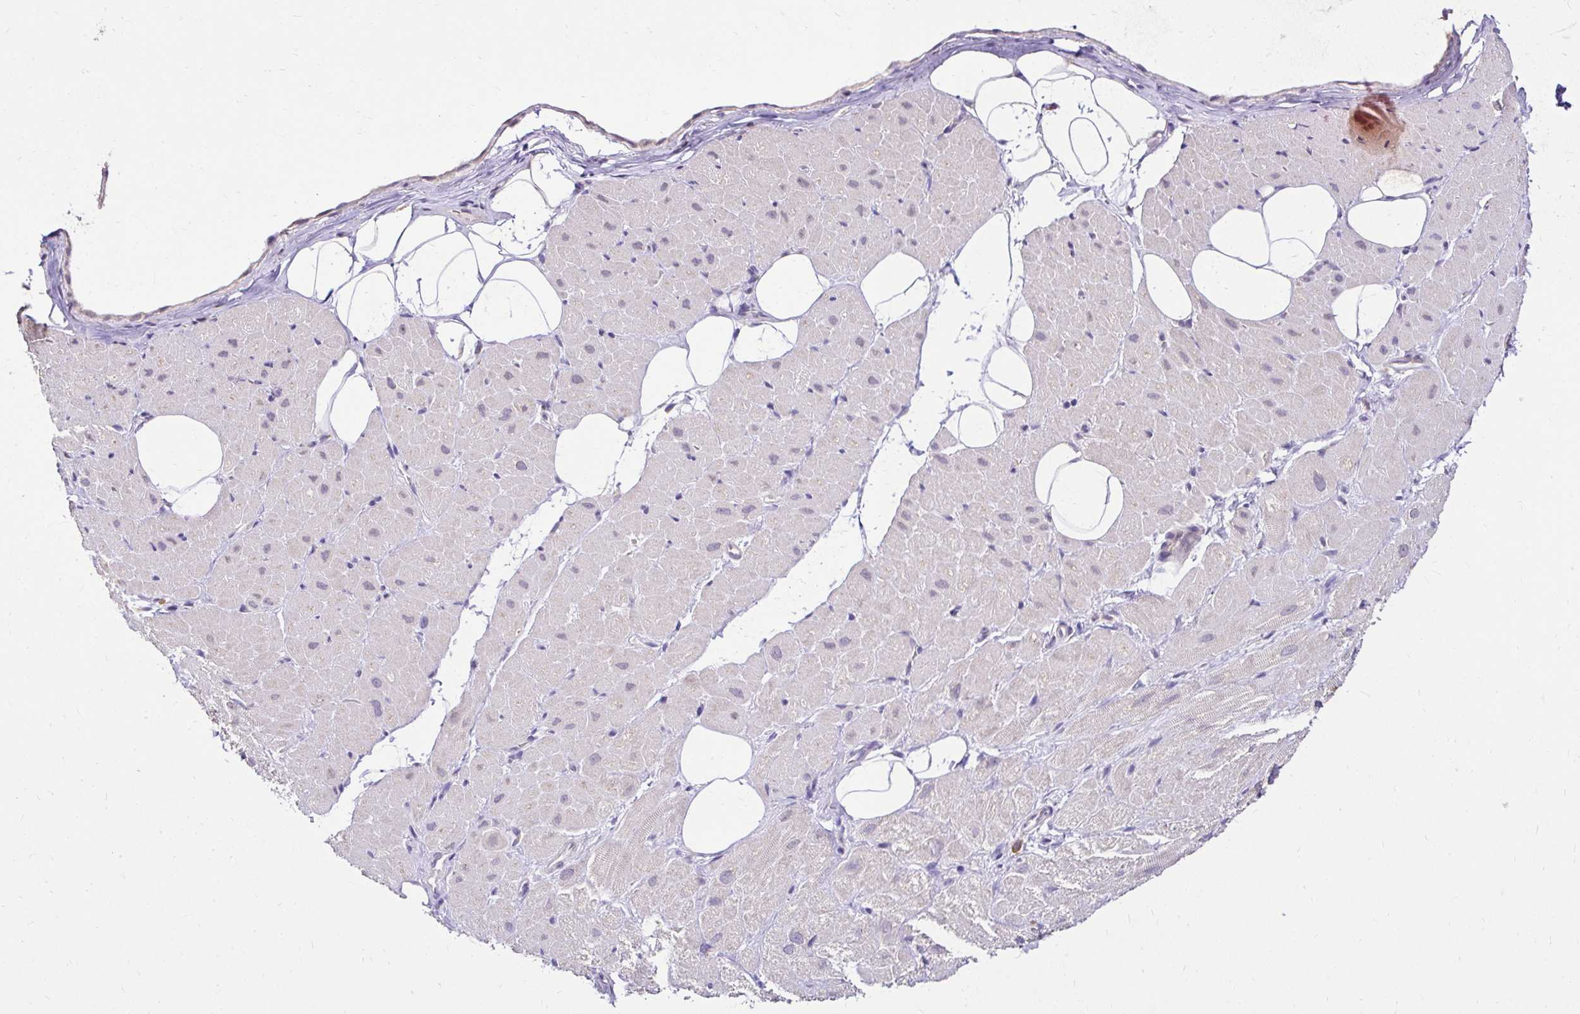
{"staining": {"intensity": "negative", "quantity": "none", "location": "none"}, "tissue": "heart muscle", "cell_type": "Cardiomyocytes", "image_type": "normal", "snomed": [{"axis": "morphology", "description": "Normal tissue, NOS"}, {"axis": "topography", "description": "Heart"}], "caption": "Immunohistochemistry histopathology image of unremarkable human heart muscle stained for a protein (brown), which demonstrates no staining in cardiomyocytes.", "gene": "KIAA1210", "patient": {"sex": "male", "age": 62}}